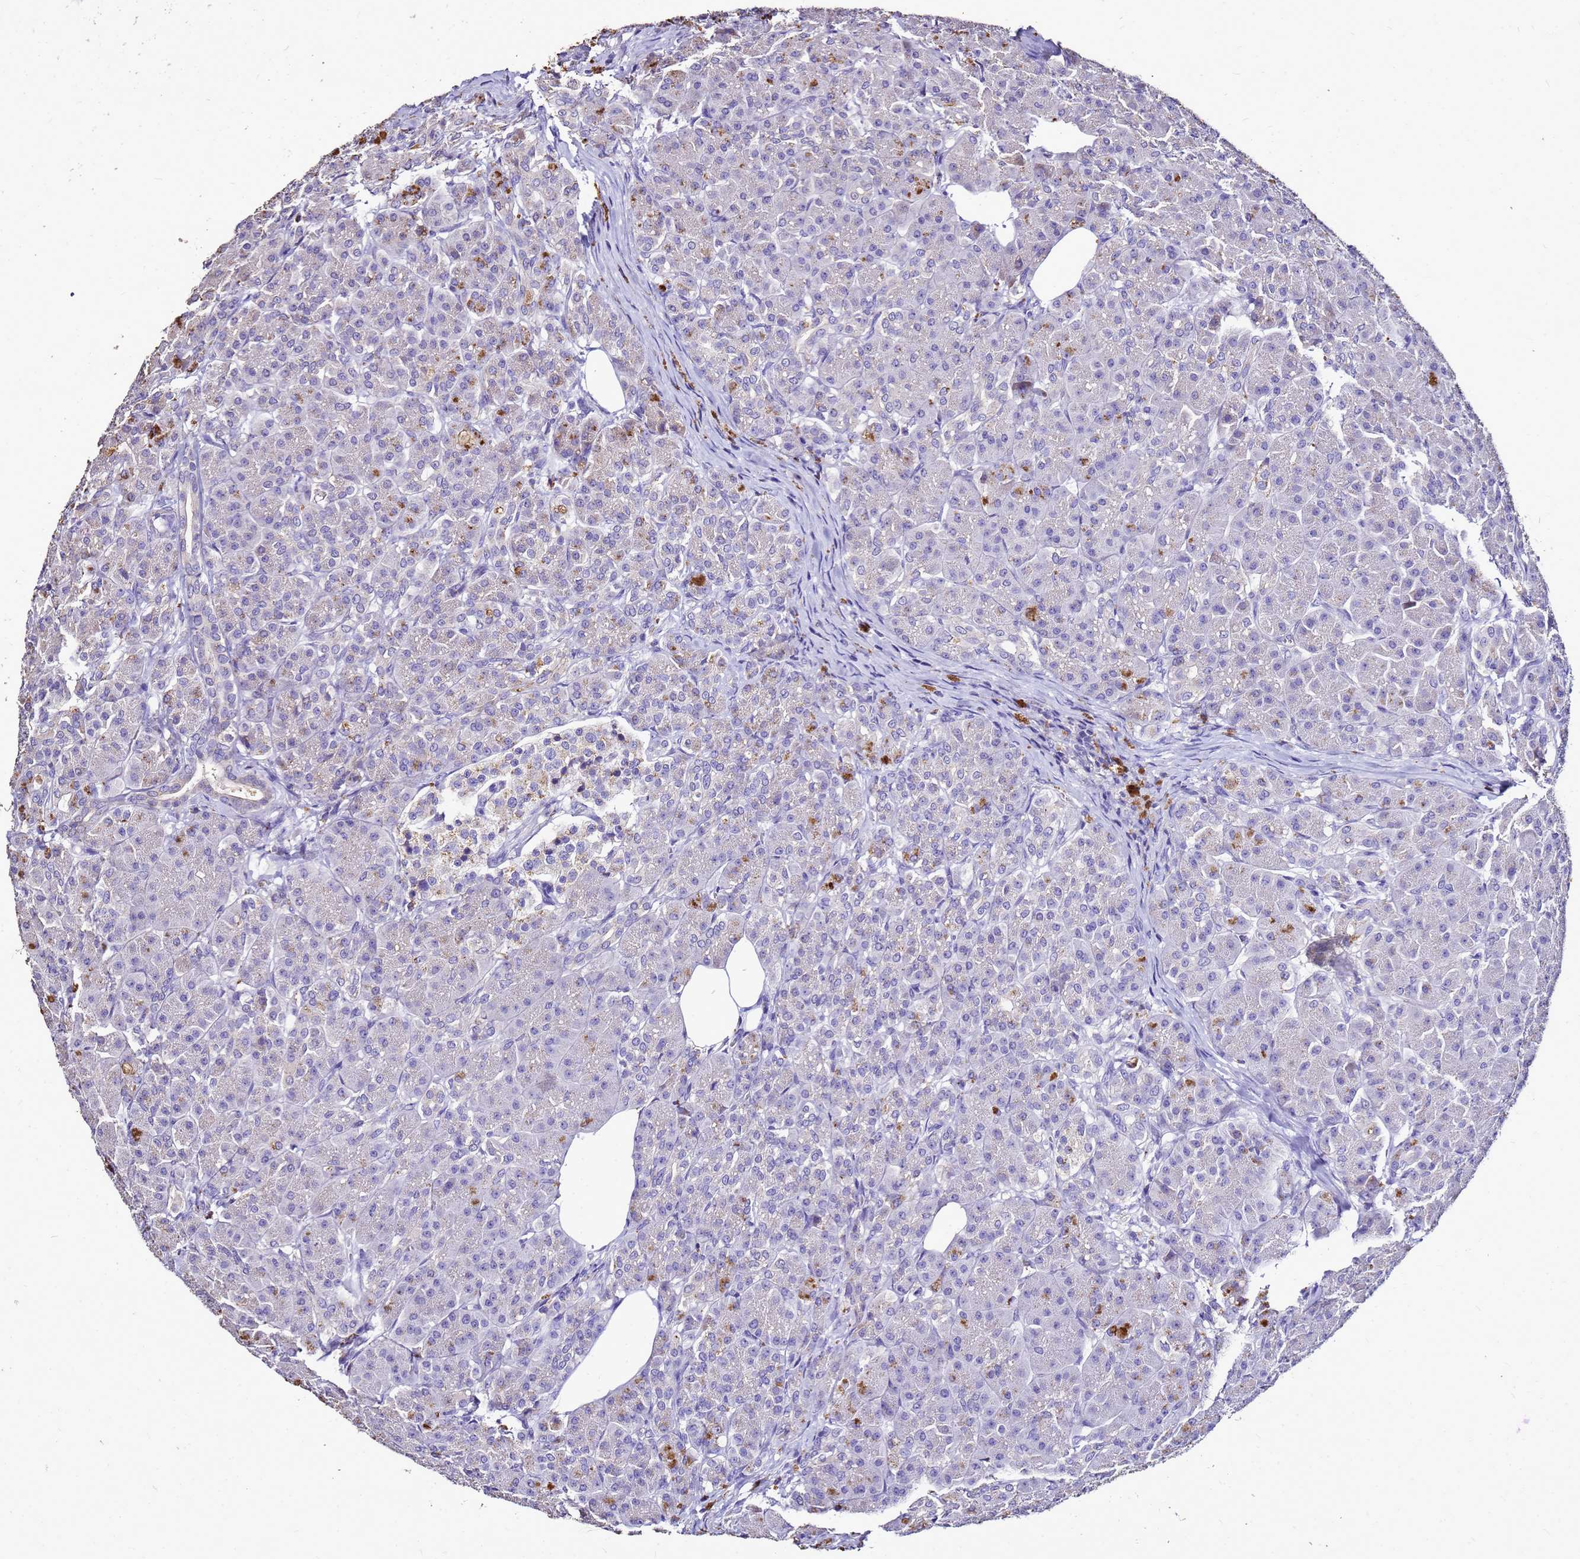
{"staining": {"intensity": "moderate", "quantity": "<25%", "location": "cytoplasmic/membranous"}, "tissue": "pancreas", "cell_type": "Exocrine glandular cells", "image_type": "normal", "snomed": [{"axis": "morphology", "description": "Normal tissue, NOS"}, {"axis": "topography", "description": "Pancreas"}], "caption": "Immunohistochemistry image of benign human pancreas stained for a protein (brown), which reveals low levels of moderate cytoplasmic/membranous expression in about <25% of exocrine glandular cells.", "gene": "S100A2", "patient": {"sex": "male", "age": 63}}